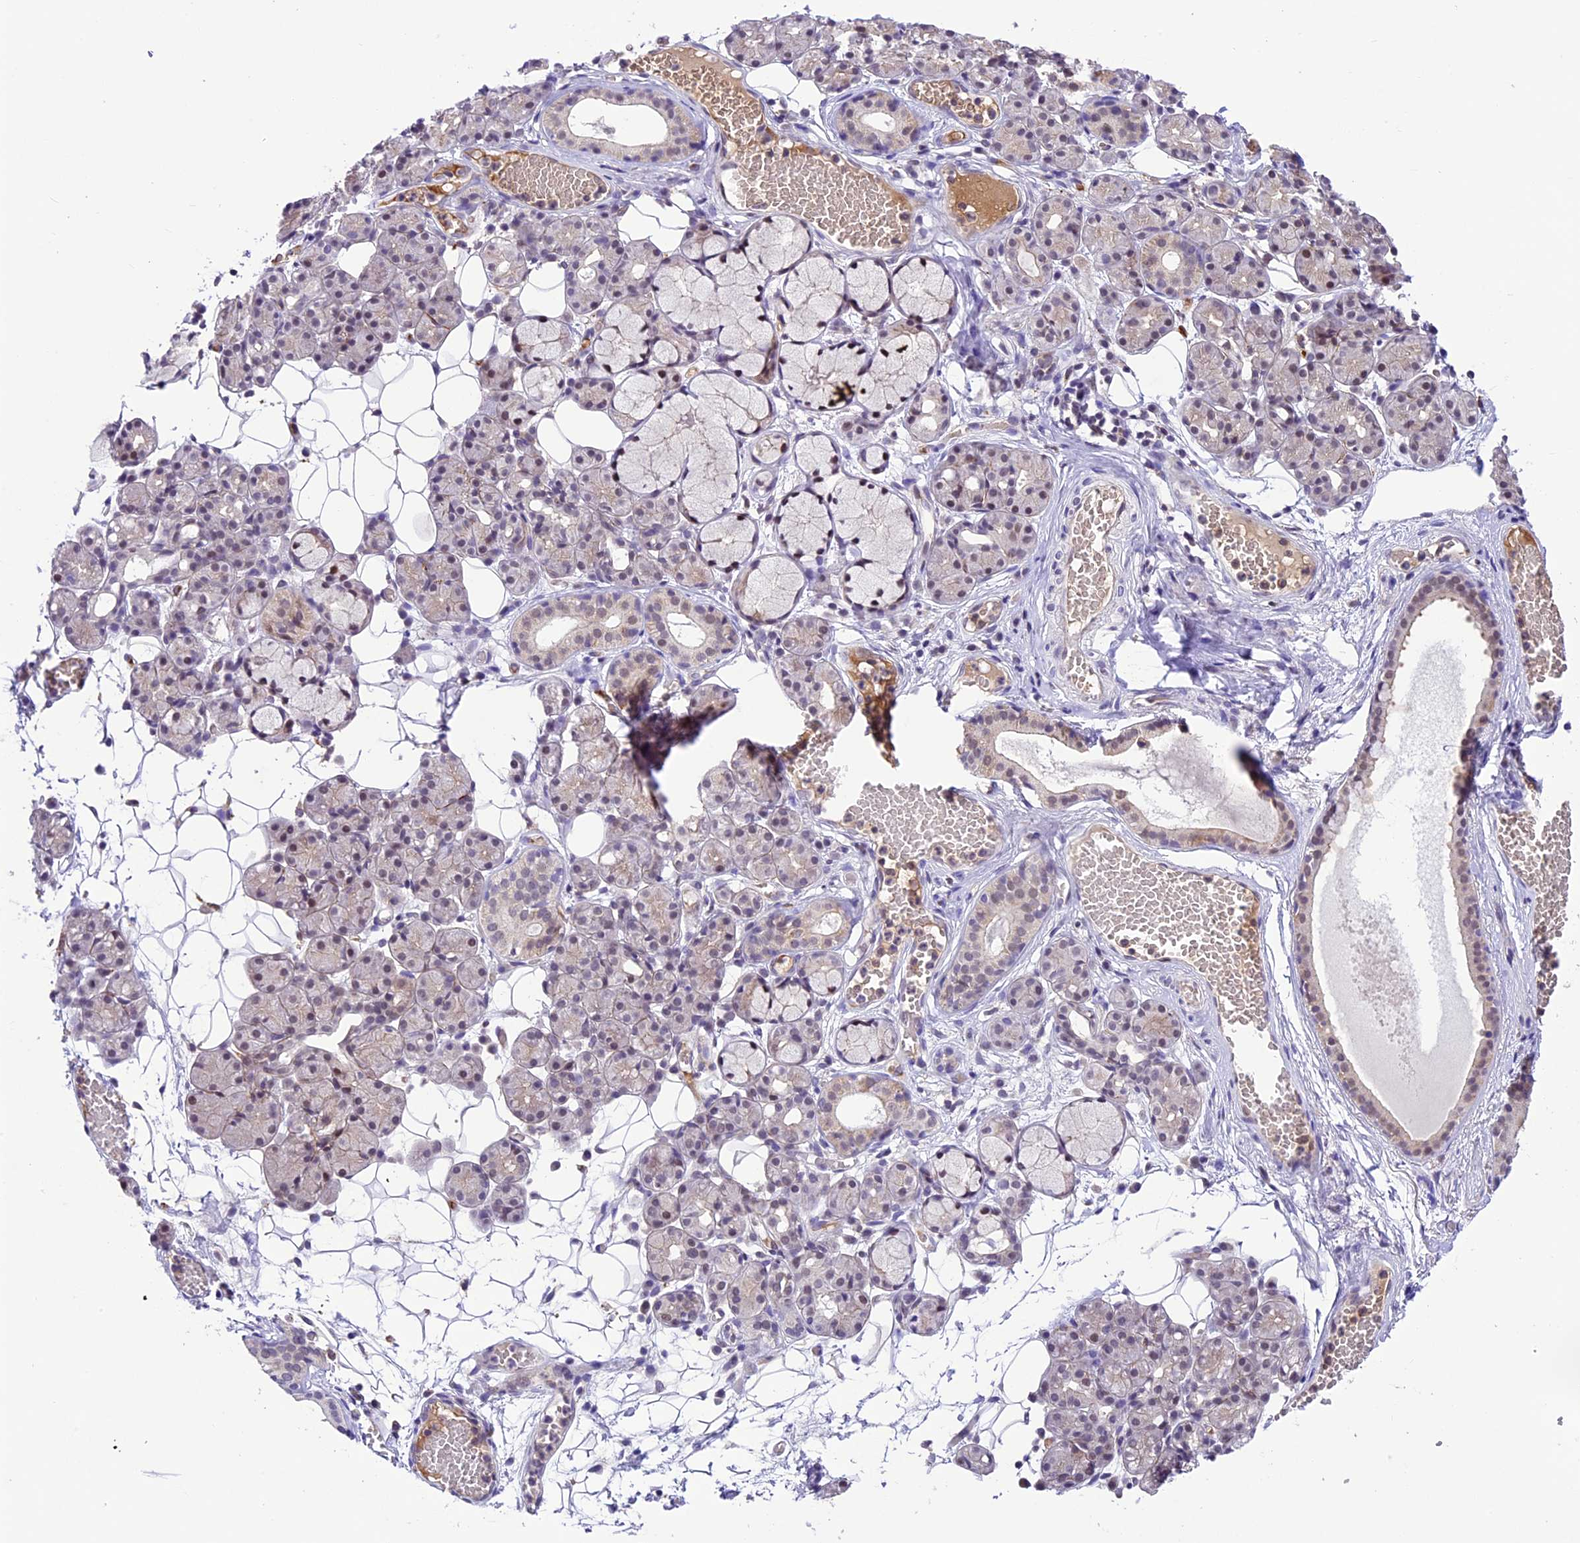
{"staining": {"intensity": "weak", "quantity": "<25%", "location": "nuclear"}, "tissue": "salivary gland", "cell_type": "Glandular cells", "image_type": "normal", "snomed": [{"axis": "morphology", "description": "Normal tissue, NOS"}, {"axis": "topography", "description": "Salivary gland"}], "caption": "Protein analysis of benign salivary gland exhibits no significant staining in glandular cells.", "gene": "SHKBP1", "patient": {"sex": "male", "age": 63}}